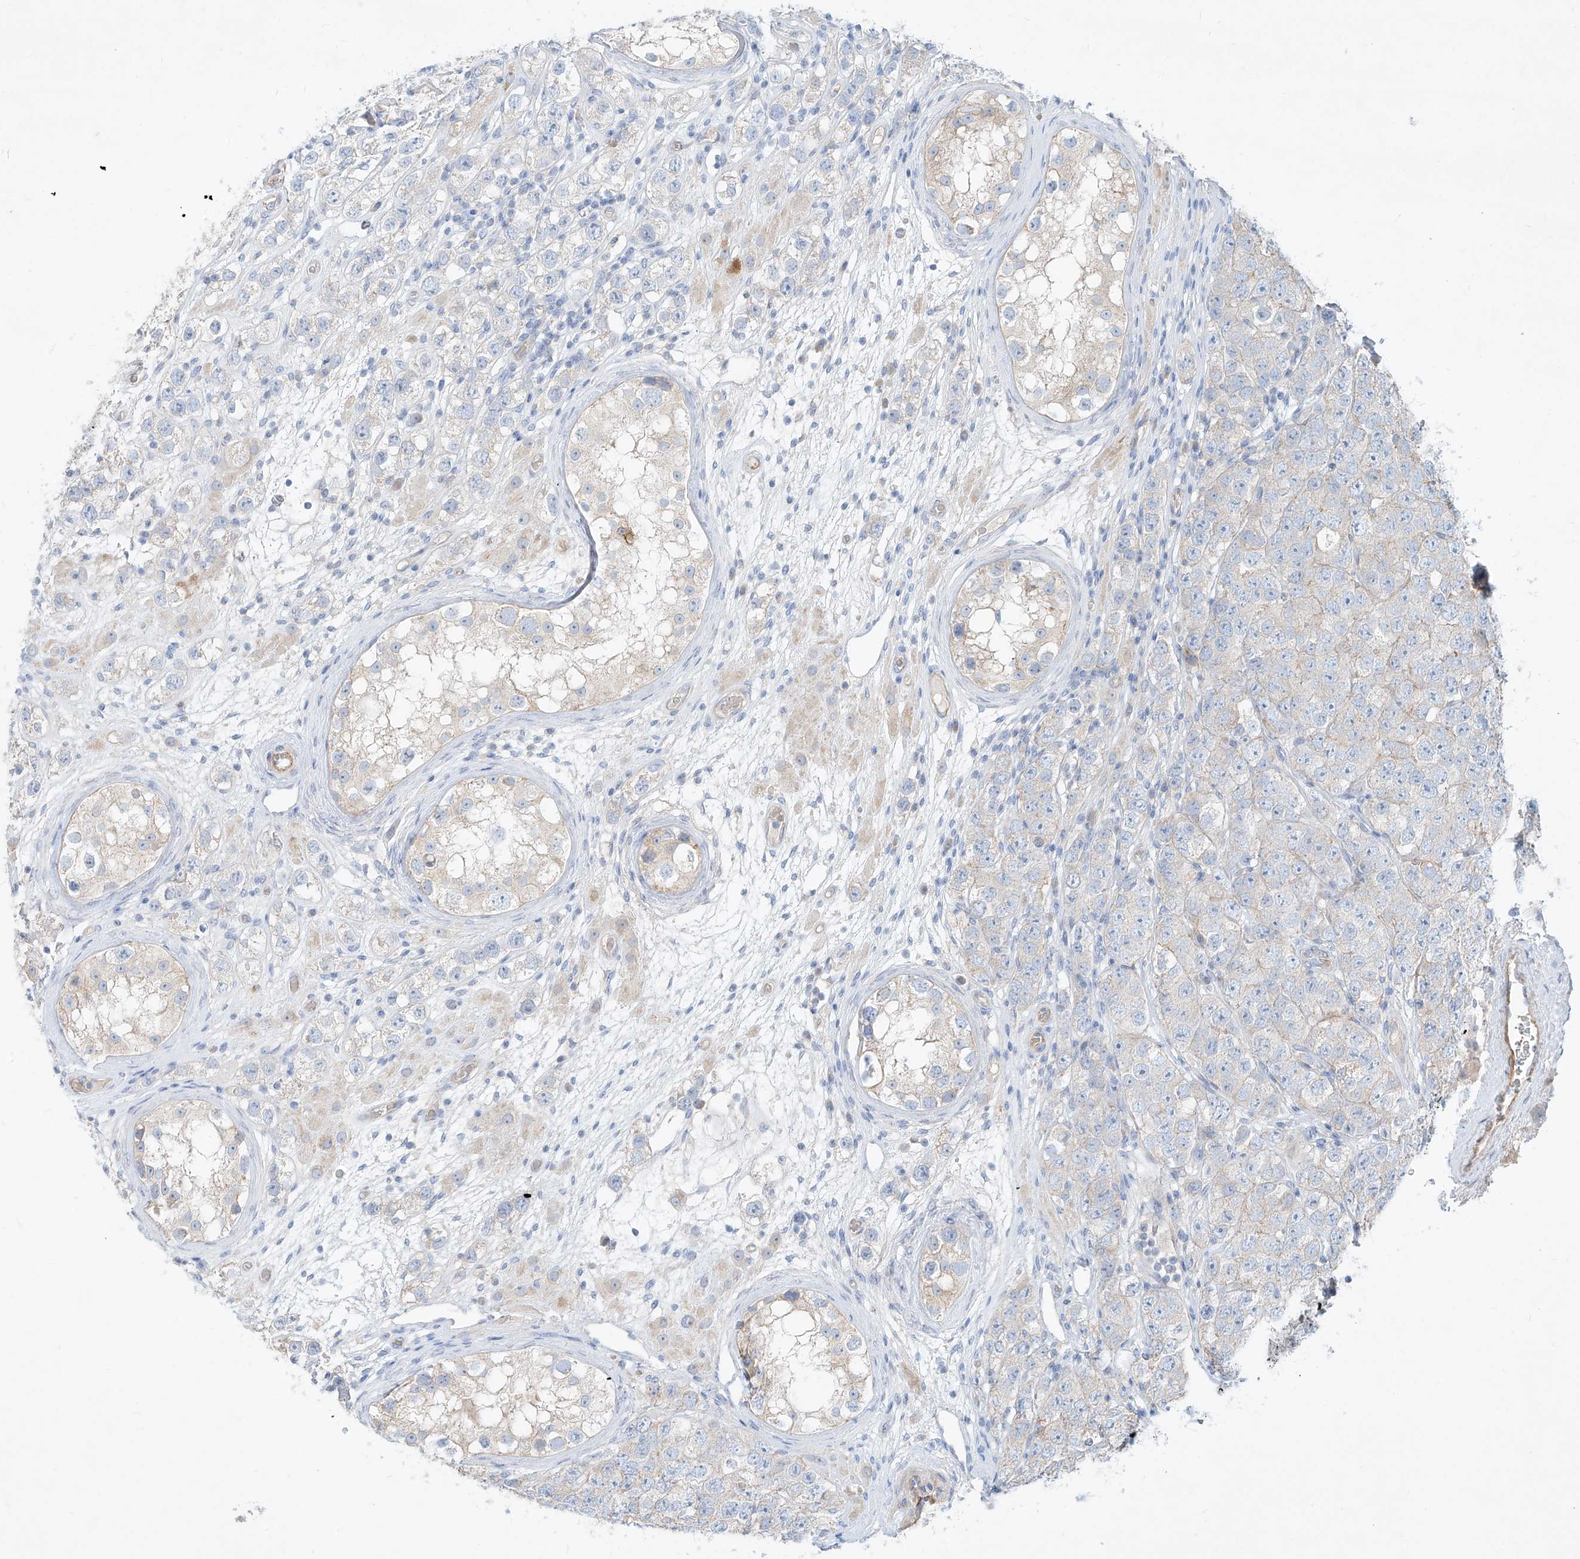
{"staining": {"intensity": "weak", "quantity": "<25%", "location": "cytoplasmic/membranous"}, "tissue": "testis cancer", "cell_type": "Tumor cells", "image_type": "cancer", "snomed": [{"axis": "morphology", "description": "Seminoma, NOS"}, {"axis": "topography", "description": "Testis"}], "caption": "Tumor cells show no significant protein positivity in testis cancer.", "gene": "AJM1", "patient": {"sex": "male", "age": 28}}